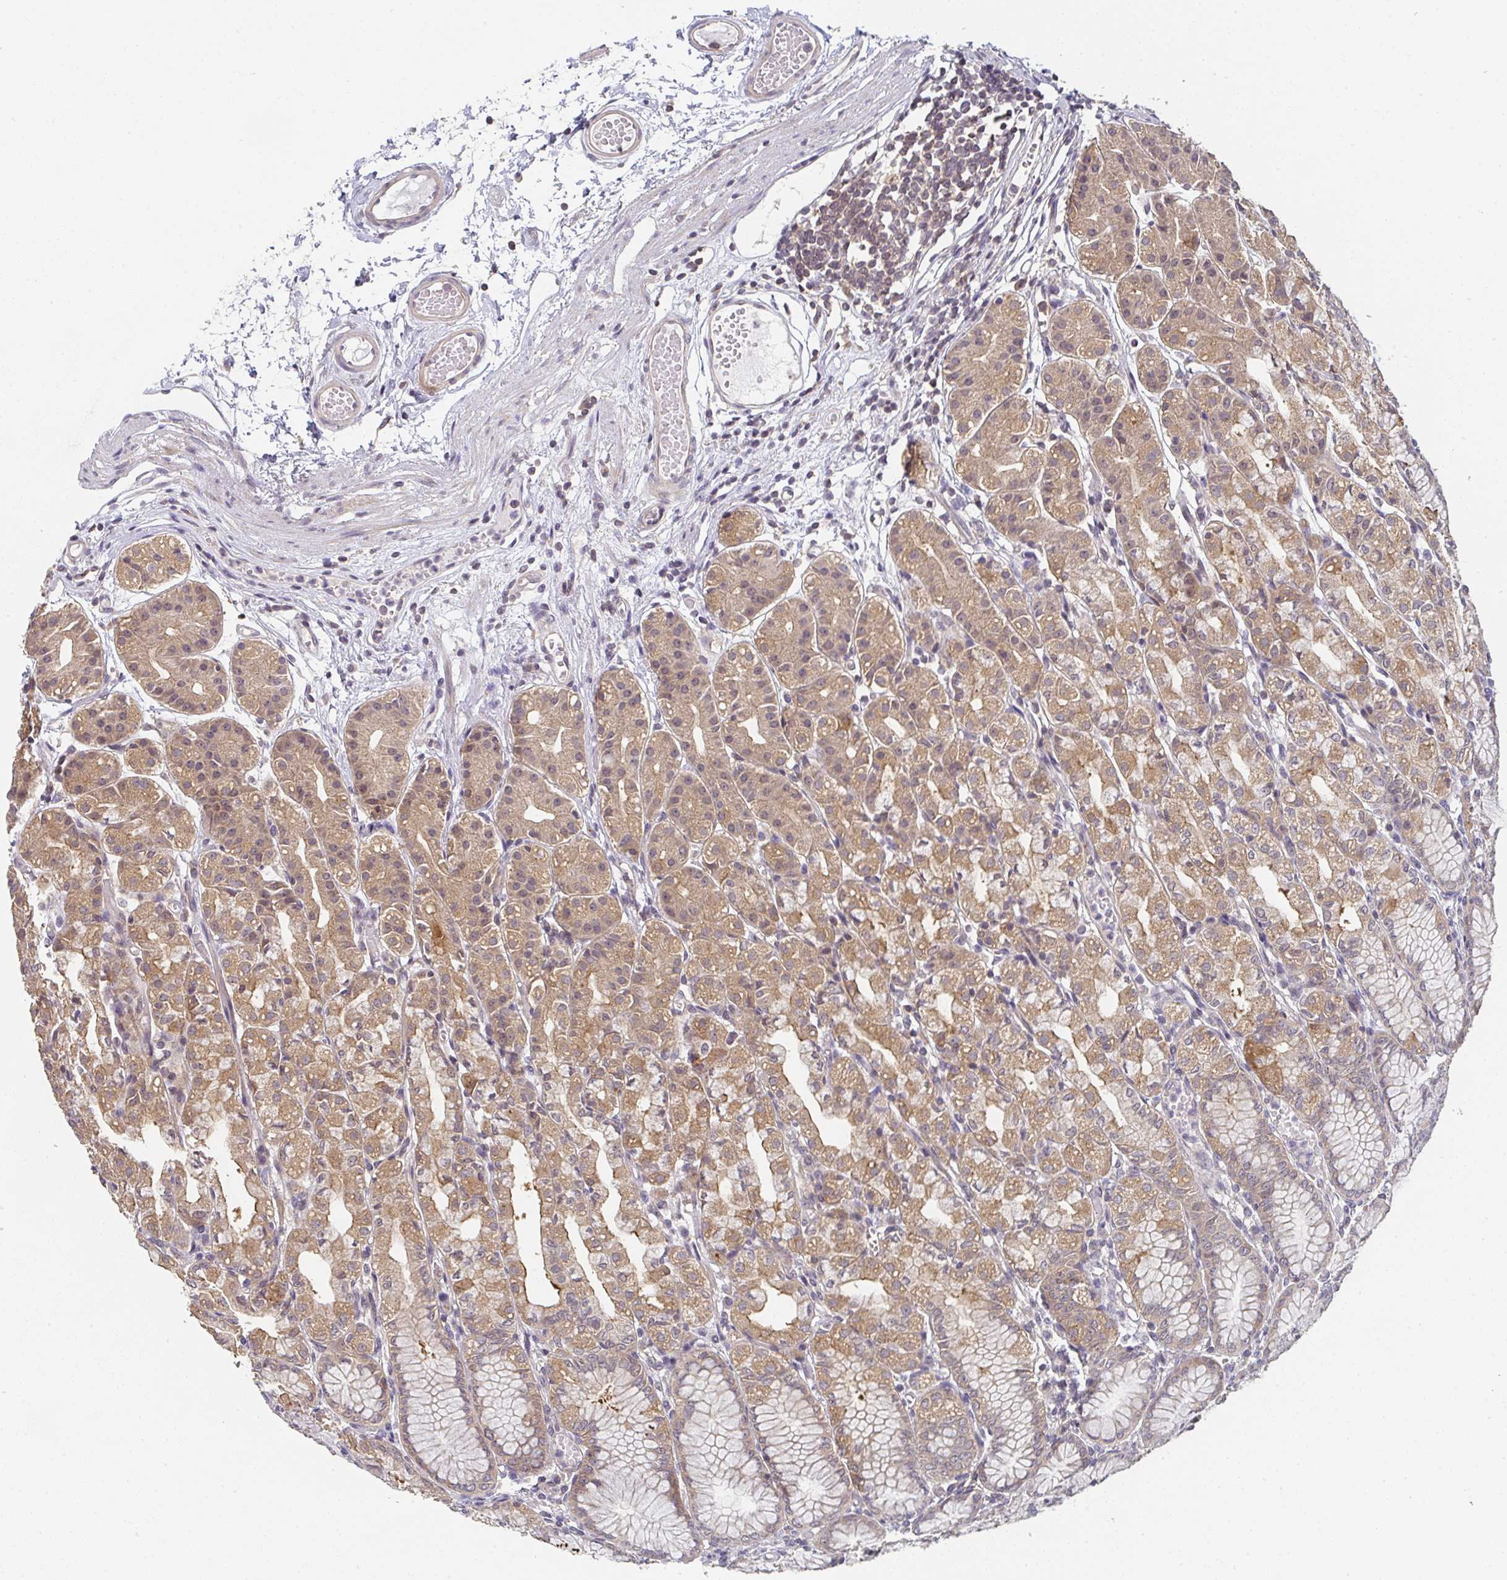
{"staining": {"intensity": "moderate", "quantity": ">75%", "location": "cytoplasmic/membranous"}, "tissue": "stomach", "cell_type": "Glandular cells", "image_type": "normal", "snomed": [{"axis": "morphology", "description": "Normal tissue, NOS"}, {"axis": "topography", "description": "Stomach"}], "caption": "High-power microscopy captured an IHC histopathology image of normal stomach, revealing moderate cytoplasmic/membranous positivity in about >75% of glandular cells. (brown staining indicates protein expression, while blue staining denotes nuclei).", "gene": "RANGRF", "patient": {"sex": "female", "age": 57}}